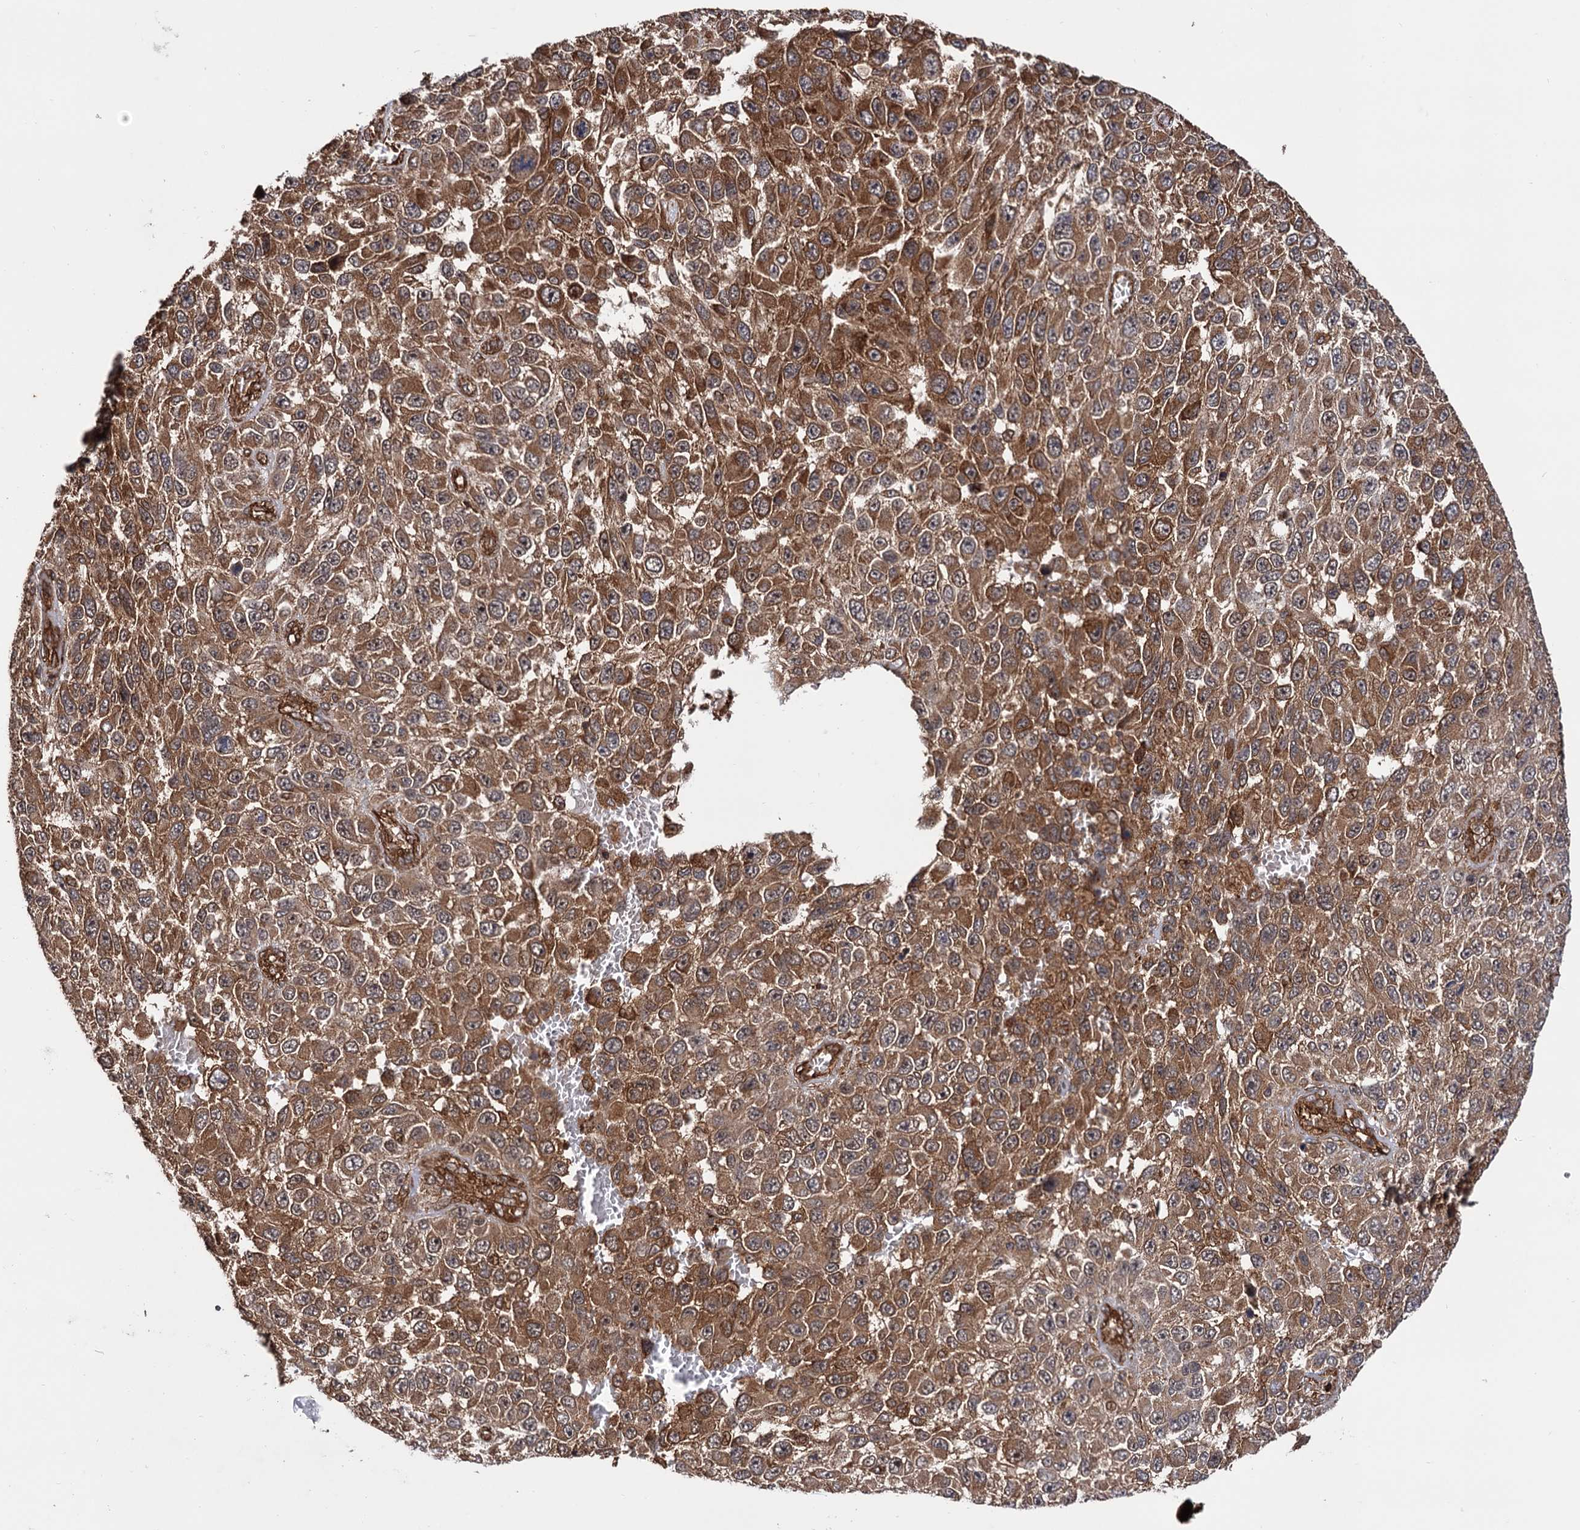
{"staining": {"intensity": "moderate", "quantity": ">75%", "location": "cytoplasmic/membranous"}, "tissue": "melanoma", "cell_type": "Tumor cells", "image_type": "cancer", "snomed": [{"axis": "morphology", "description": "Normal tissue, NOS"}, {"axis": "morphology", "description": "Malignant melanoma, NOS"}, {"axis": "topography", "description": "Skin"}], "caption": "About >75% of tumor cells in human malignant melanoma demonstrate moderate cytoplasmic/membranous protein expression as visualized by brown immunohistochemical staining.", "gene": "ATP8B4", "patient": {"sex": "female", "age": 96}}